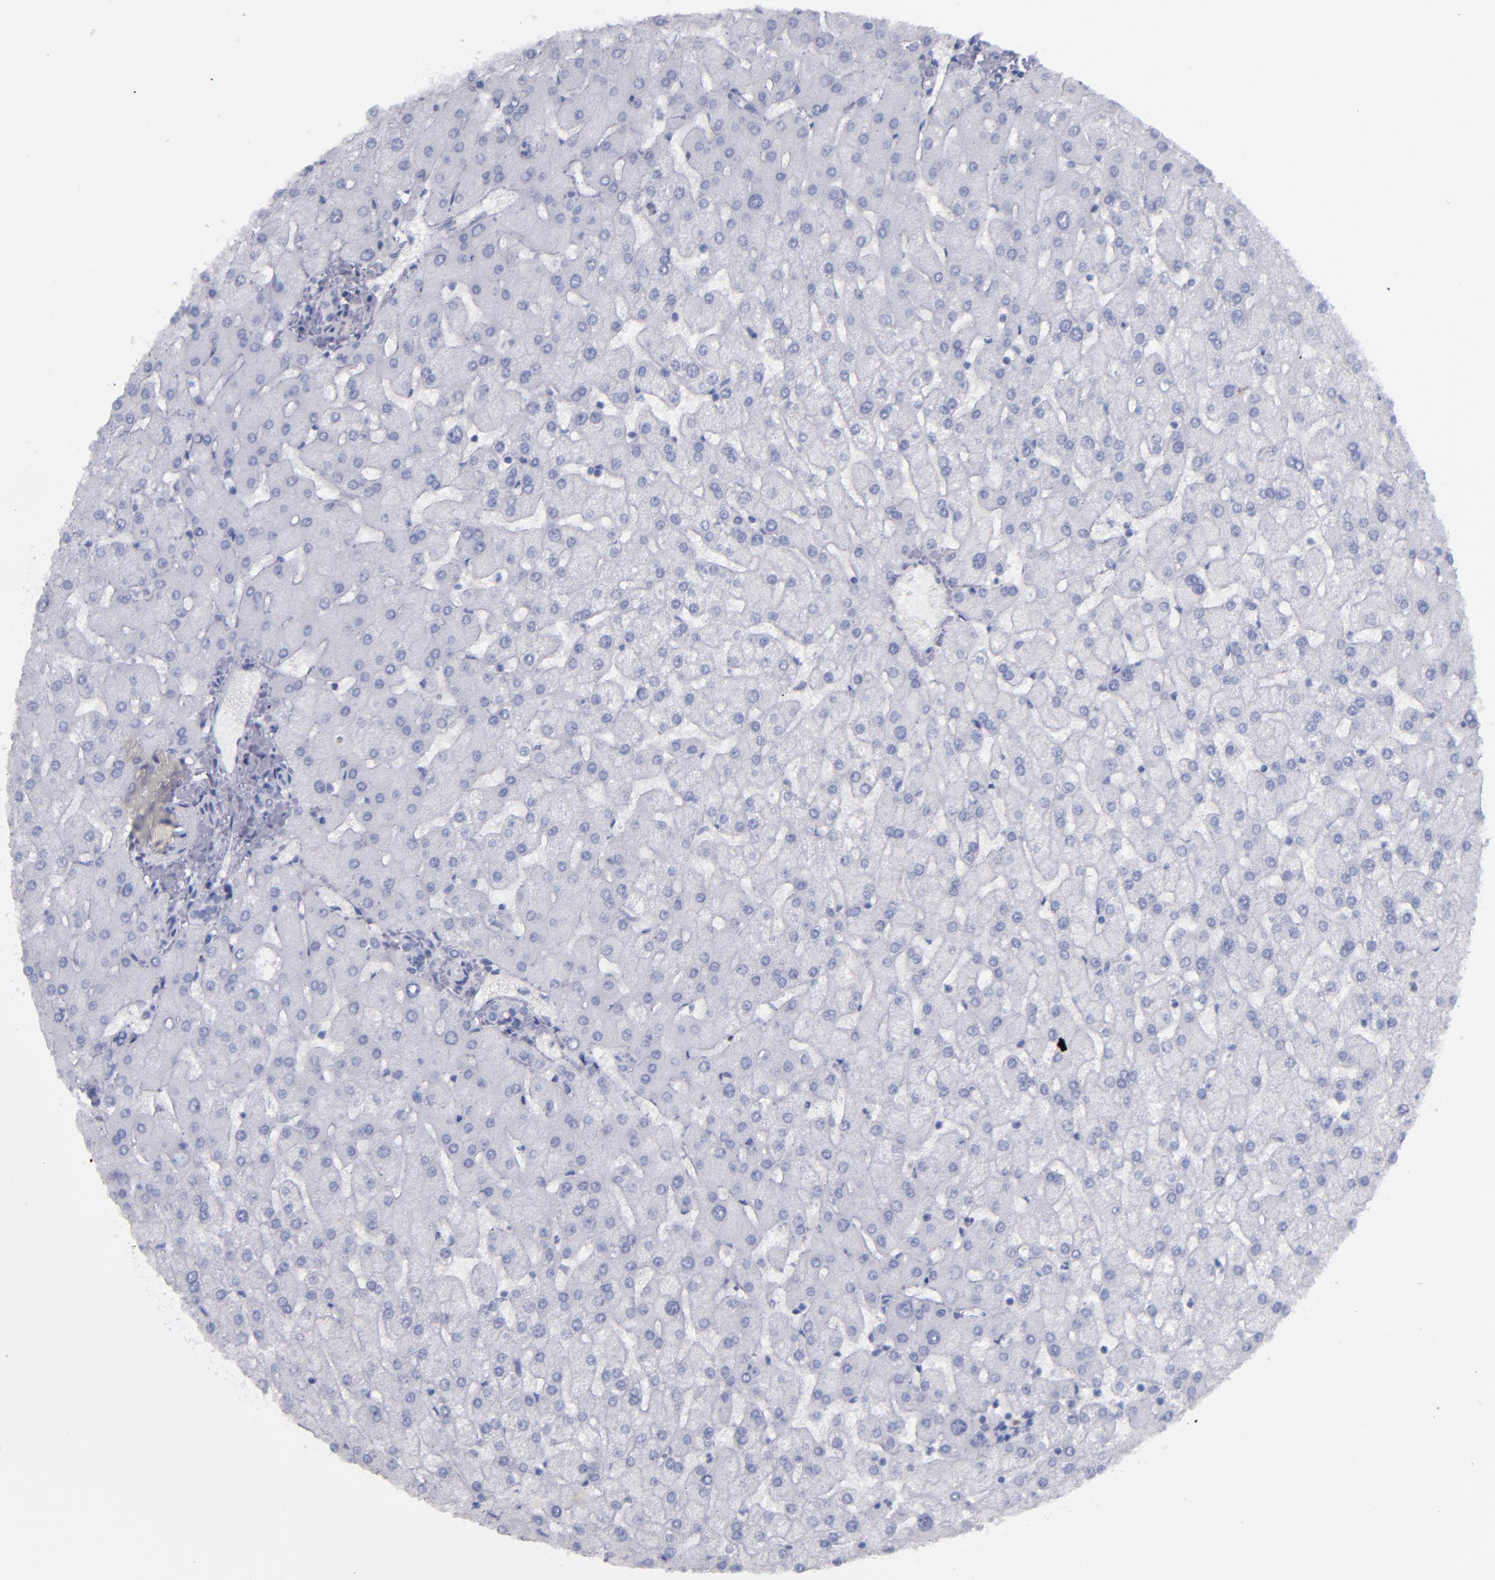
{"staining": {"intensity": "negative", "quantity": "none", "location": "none"}, "tissue": "liver", "cell_type": "Cholangiocytes", "image_type": "normal", "snomed": [{"axis": "morphology", "description": "Normal tissue, NOS"}, {"axis": "topography", "description": "Liver"}], "caption": "Photomicrograph shows no protein staining in cholangiocytes of normal liver. (Stains: DAB IHC with hematoxylin counter stain, Microscopy: brightfield microscopy at high magnification).", "gene": "IRF8", "patient": {"sex": "female", "age": 32}}